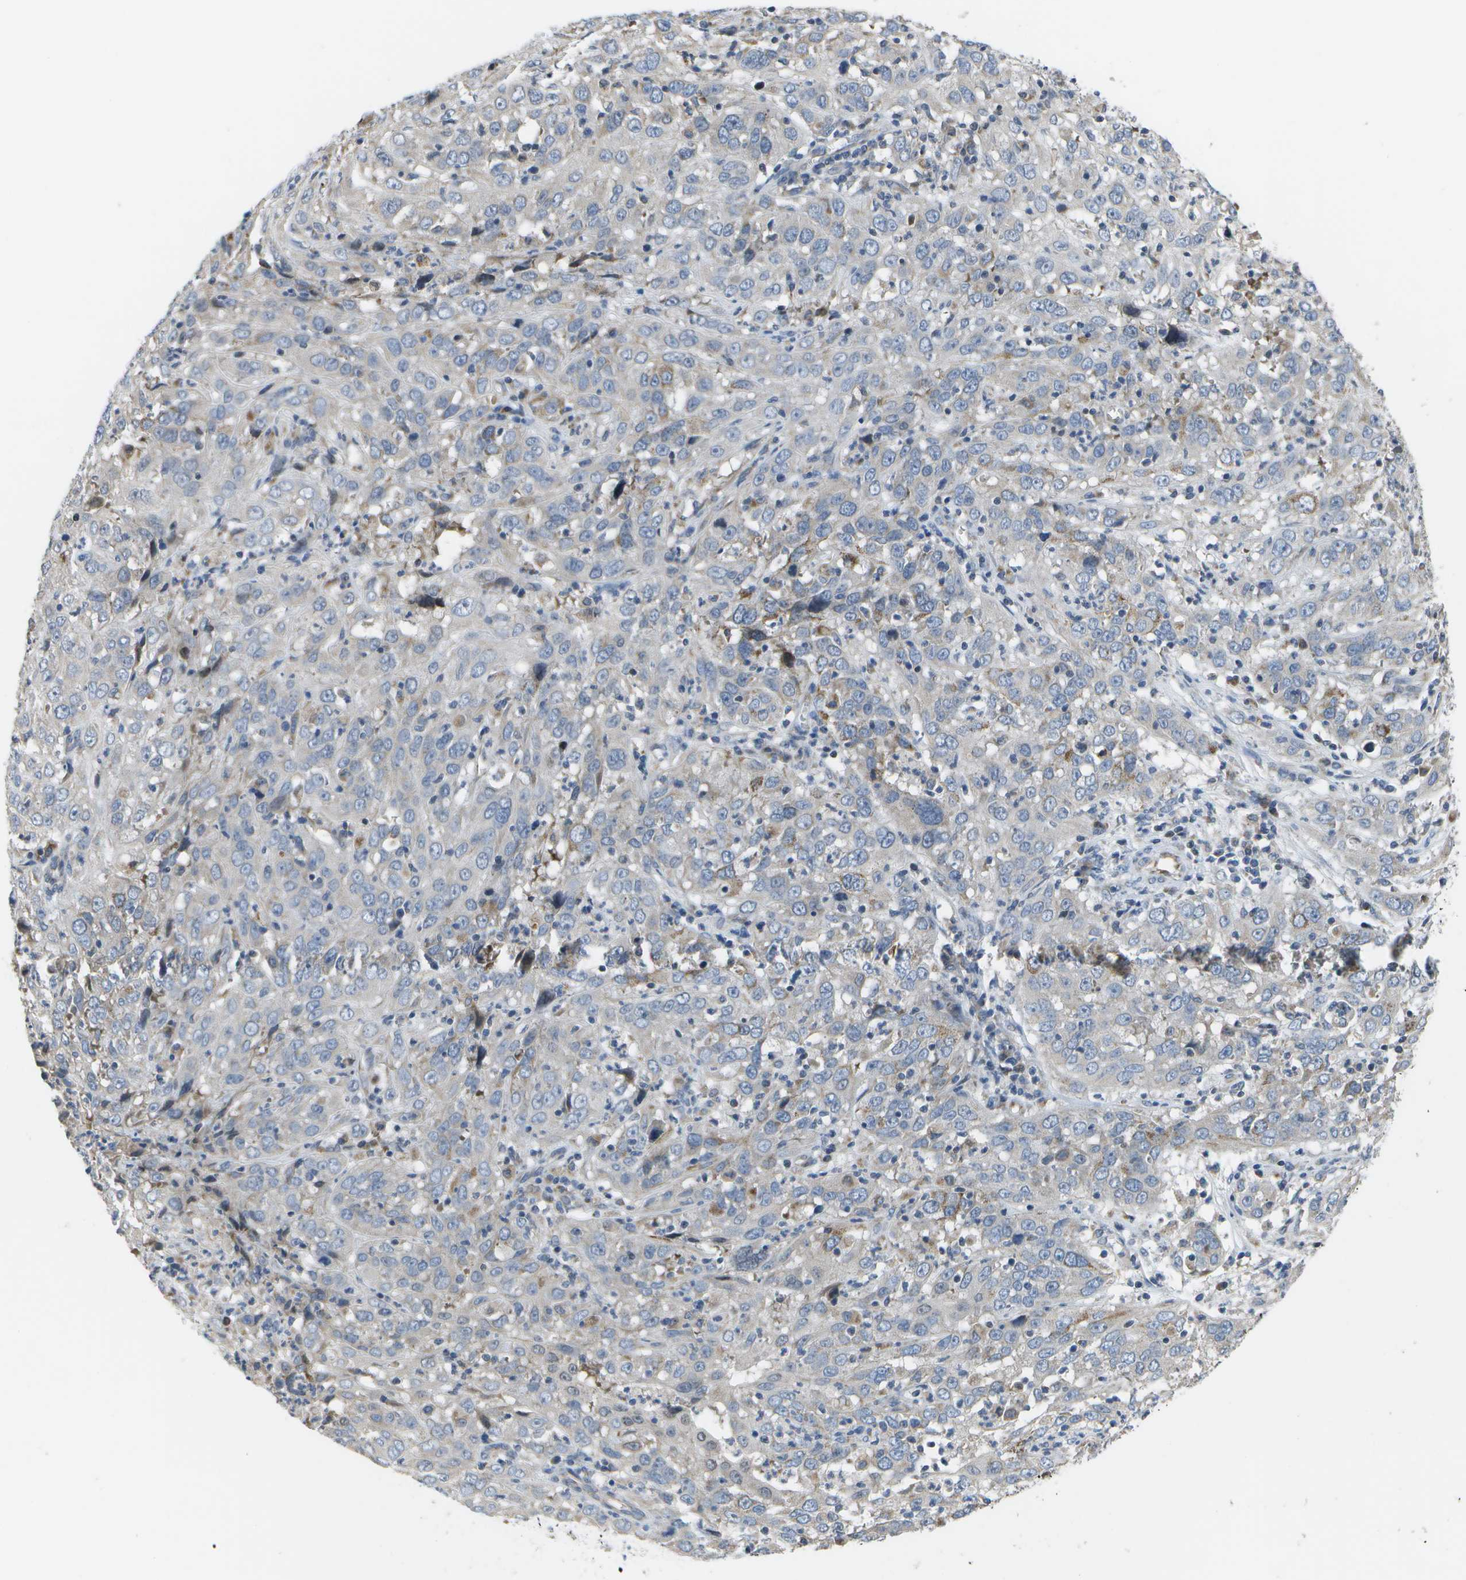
{"staining": {"intensity": "negative", "quantity": "none", "location": "none"}, "tissue": "cervical cancer", "cell_type": "Tumor cells", "image_type": "cancer", "snomed": [{"axis": "morphology", "description": "Squamous cell carcinoma, NOS"}, {"axis": "topography", "description": "Cervix"}], "caption": "This is an IHC histopathology image of cervical cancer. There is no positivity in tumor cells.", "gene": "HADHA", "patient": {"sex": "female", "age": 32}}